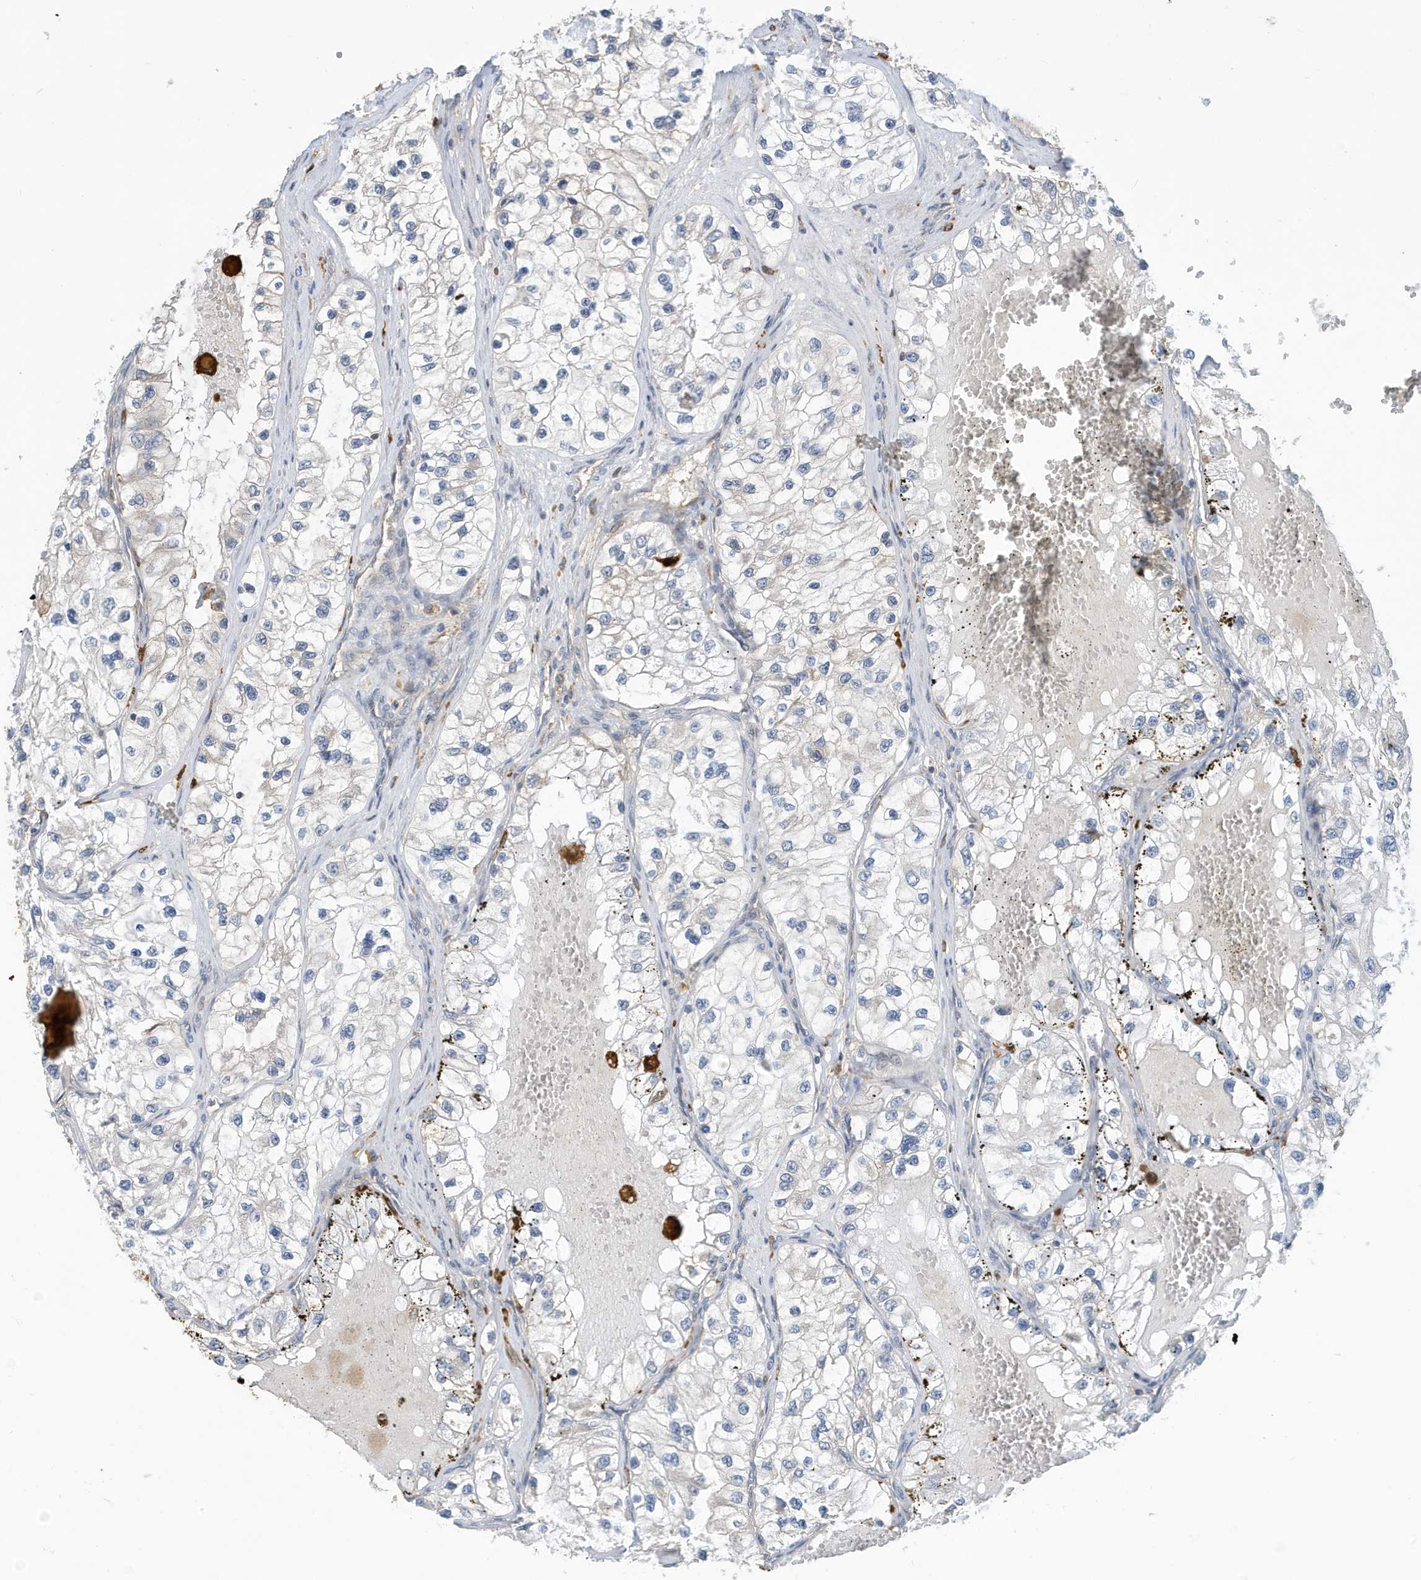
{"staining": {"intensity": "weak", "quantity": "<25%", "location": "cytoplasmic/membranous"}, "tissue": "renal cancer", "cell_type": "Tumor cells", "image_type": "cancer", "snomed": [{"axis": "morphology", "description": "Adenocarcinoma, NOS"}, {"axis": "topography", "description": "Kidney"}], "caption": "Histopathology image shows no significant protein positivity in tumor cells of renal cancer. (Immunohistochemistry, brightfield microscopy, high magnification).", "gene": "NSUN3", "patient": {"sex": "female", "age": 57}}